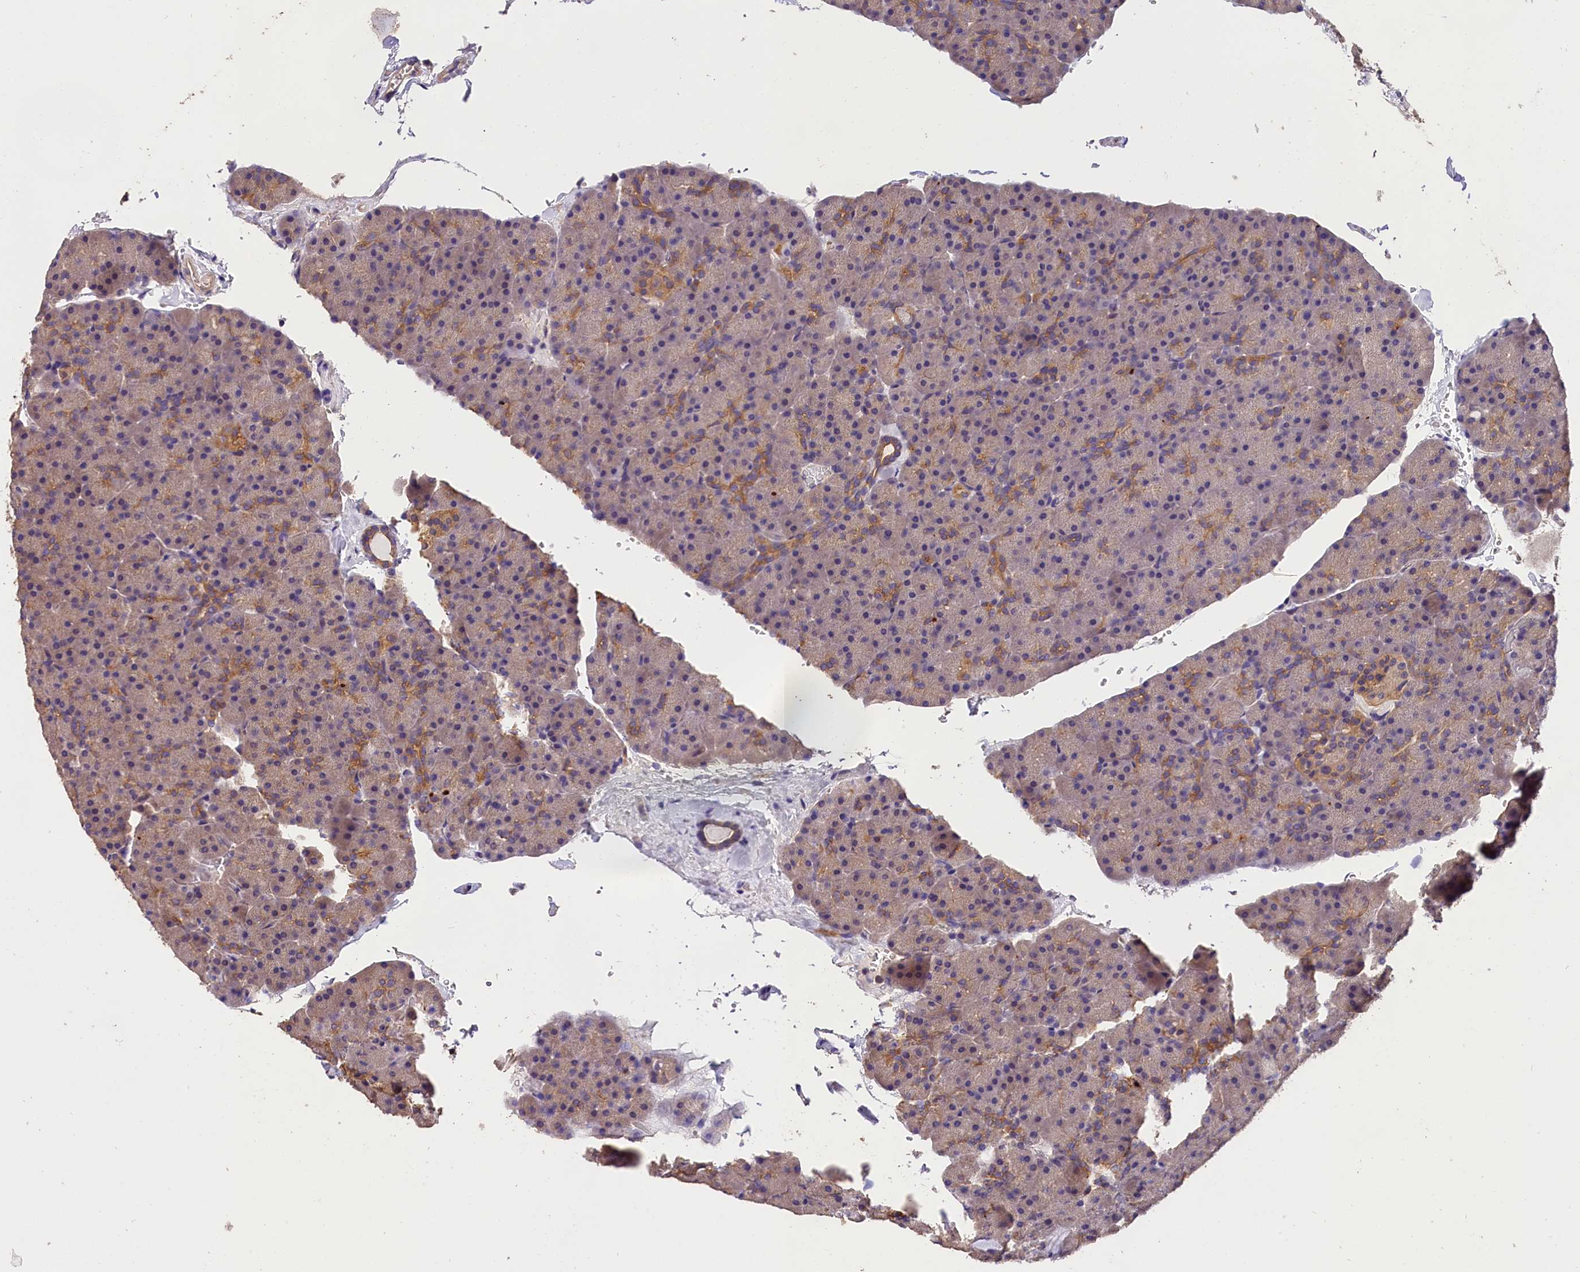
{"staining": {"intensity": "moderate", "quantity": "<25%", "location": "cytoplasmic/membranous"}, "tissue": "pancreas", "cell_type": "Exocrine glandular cells", "image_type": "normal", "snomed": [{"axis": "morphology", "description": "Normal tissue, NOS"}, {"axis": "topography", "description": "Pancreas"}], "caption": "Protein expression analysis of normal pancreas demonstrates moderate cytoplasmic/membranous staining in approximately <25% of exocrine glandular cells.", "gene": "OAS3", "patient": {"sex": "male", "age": 36}}